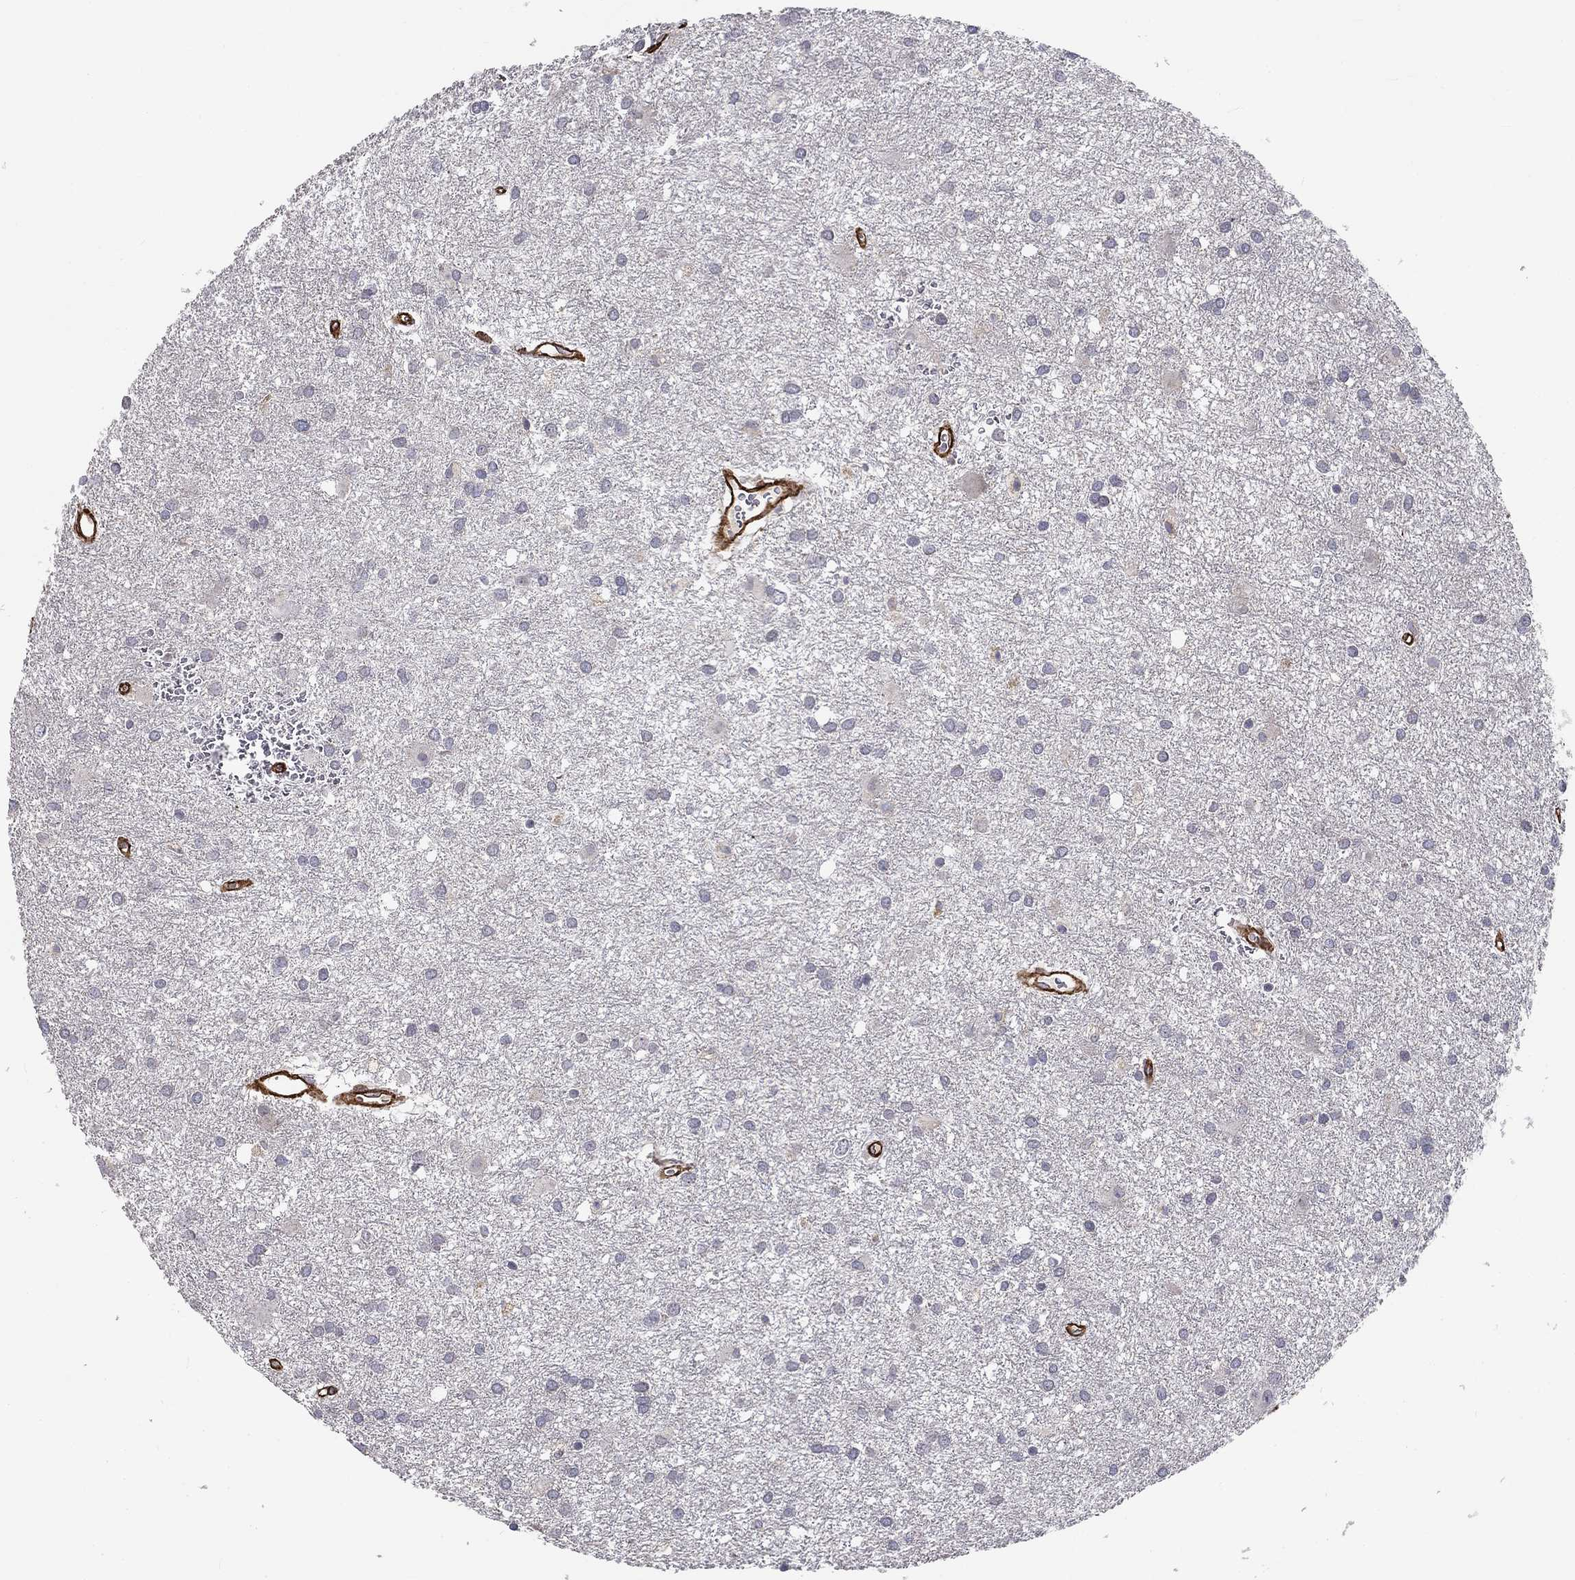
{"staining": {"intensity": "negative", "quantity": "none", "location": "none"}, "tissue": "glioma", "cell_type": "Tumor cells", "image_type": "cancer", "snomed": [{"axis": "morphology", "description": "Glioma, malignant, Low grade"}, {"axis": "topography", "description": "Brain"}], "caption": "Immunohistochemistry photomicrograph of human malignant low-grade glioma stained for a protein (brown), which shows no staining in tumor cells. (DAB IHC, high magnification).", "gene": "SYNC", "patient": {"sex": "male", "age": 58}}